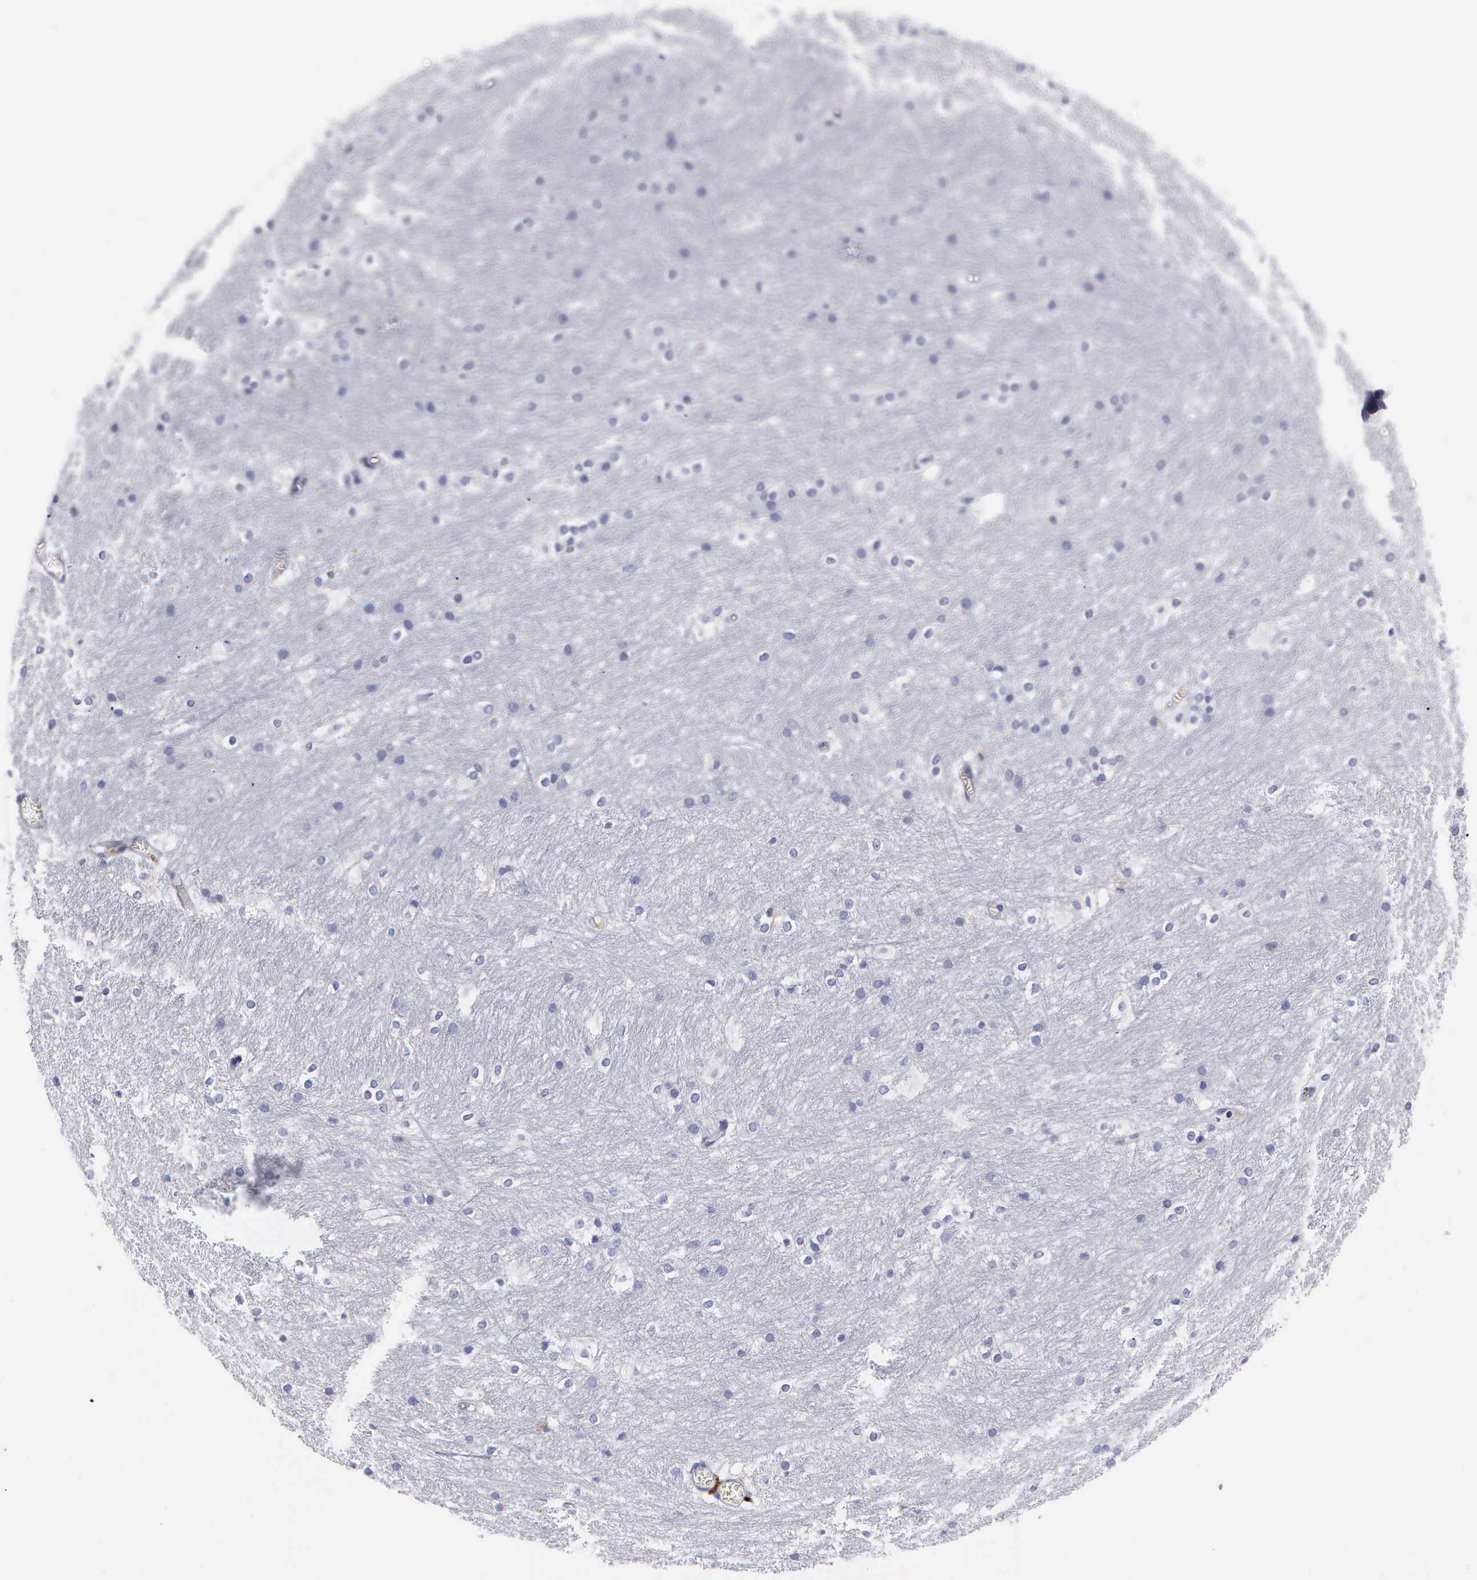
{"staining": {"intensity": "negative", "quantity": "none", "location": "none"}, "tissue": "caudate", "cell_type": "Glial cells", "image_type": "normal", "snomed": [{"axis": "morphology", "description": "Normal tissue, NOS"}, {"axis": "topography", "description": "Lateral ventricle wall"}], "caption": "A photomicrograph of caudate stained for a protein displays no brown staining in glial cells. (DAB immunohistochemistry, high magnification).", "gene": "CTSH", "patient": {"sex": "female", "age": 19}}